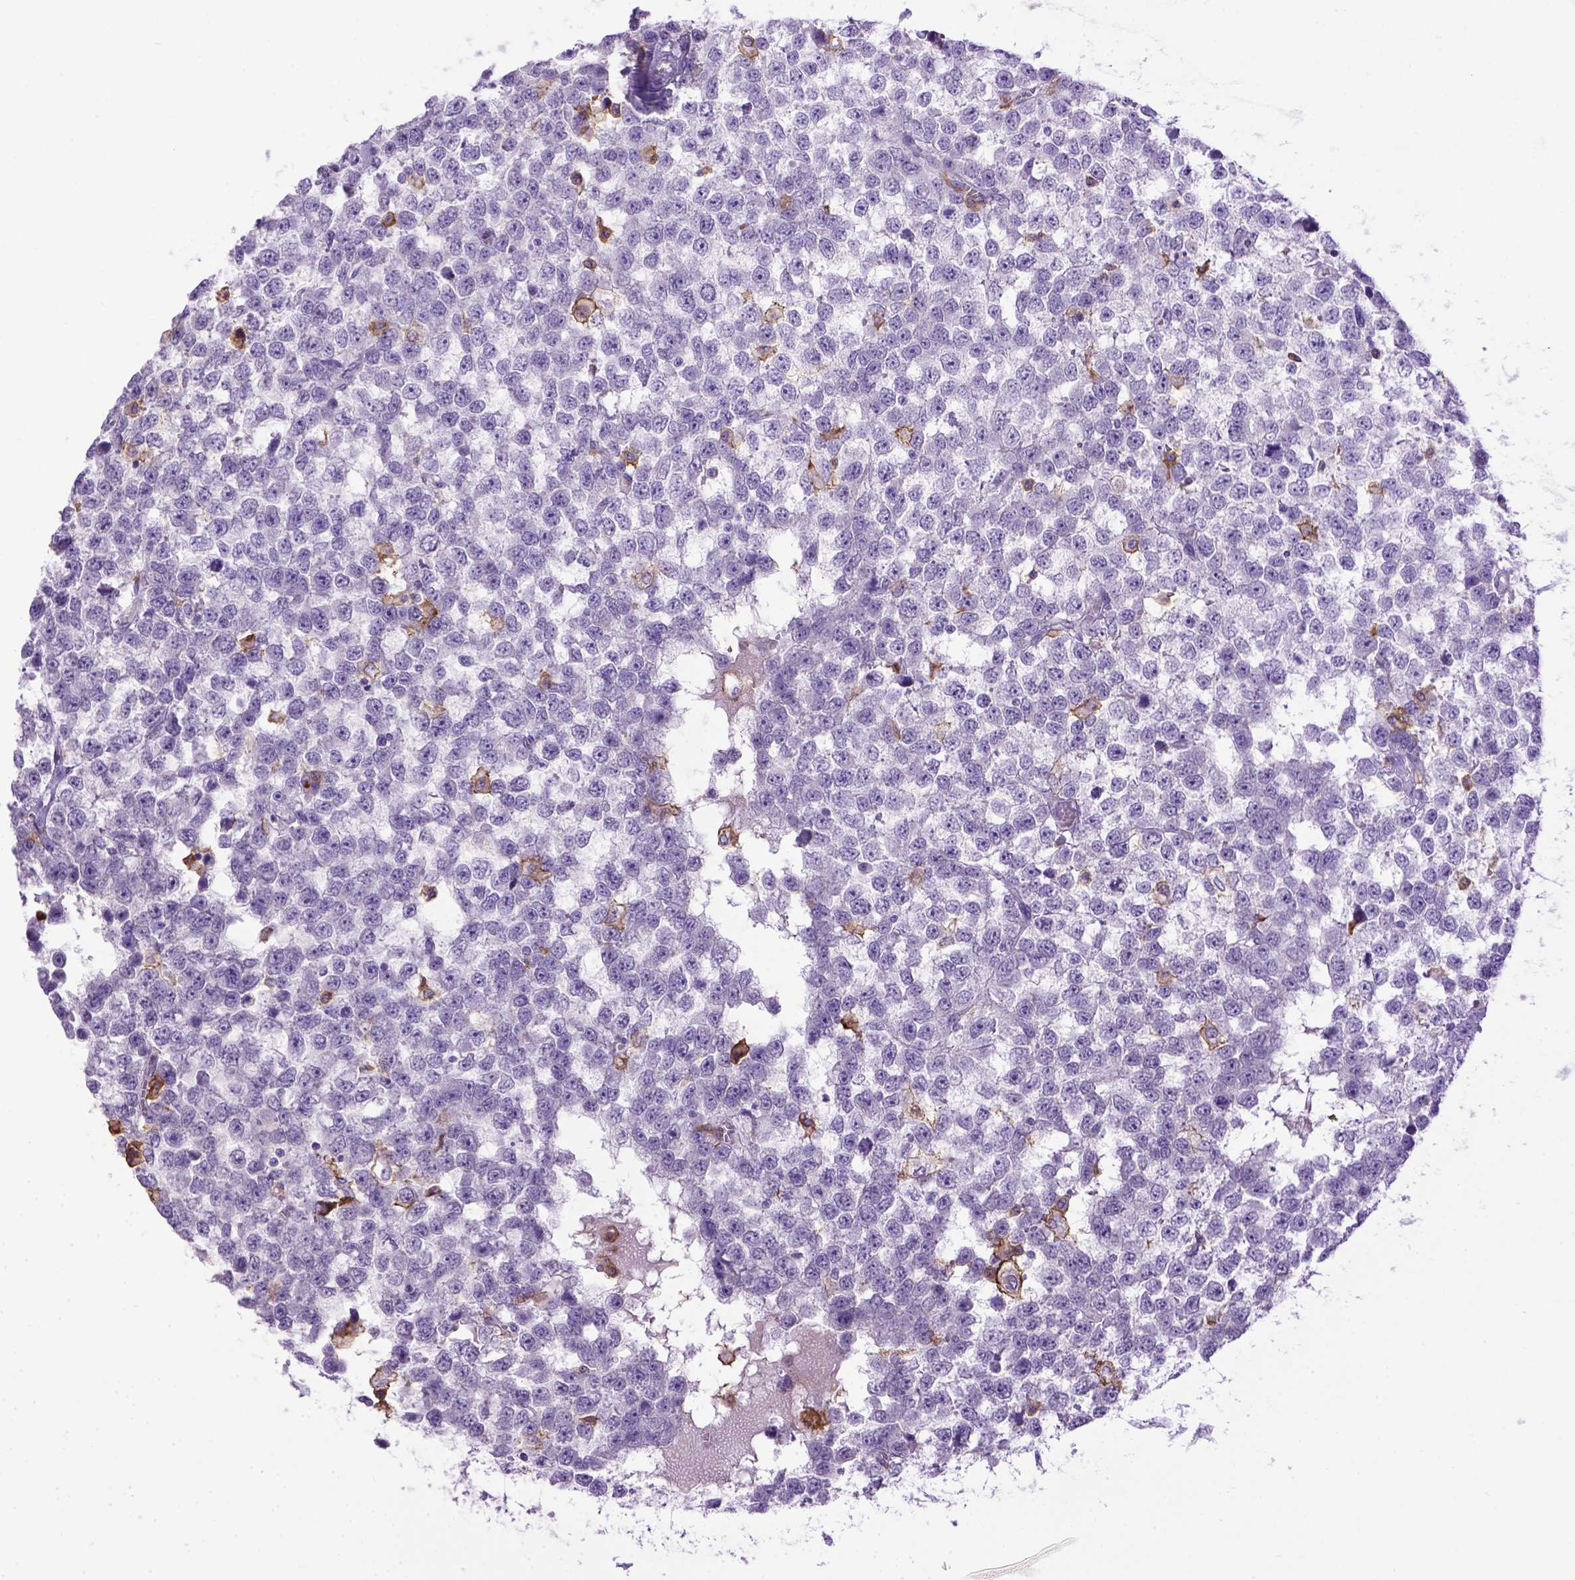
{"staining": {"intensity": "negative", "quantity": "none", "location": "none"}, "tissue": "testis cancer", "cell_type": "Tumor cells", "image_type": "cancer", "snomed": [{"axis": "morphology", "description": "Normal tissue, NOS"}, {"axis": "morphology", "description": "Seminoma, NOS"}, {"axis": "topography", "description": "Testis"}, {"axis": "topography", "description": "Epididymis"}], "caption": "Testis cancer was stained to show a protein in brown. There is no significant expression in tumor cells.", "gene": "ITGAX", "patient": {"sex": "male", "age": 34}}